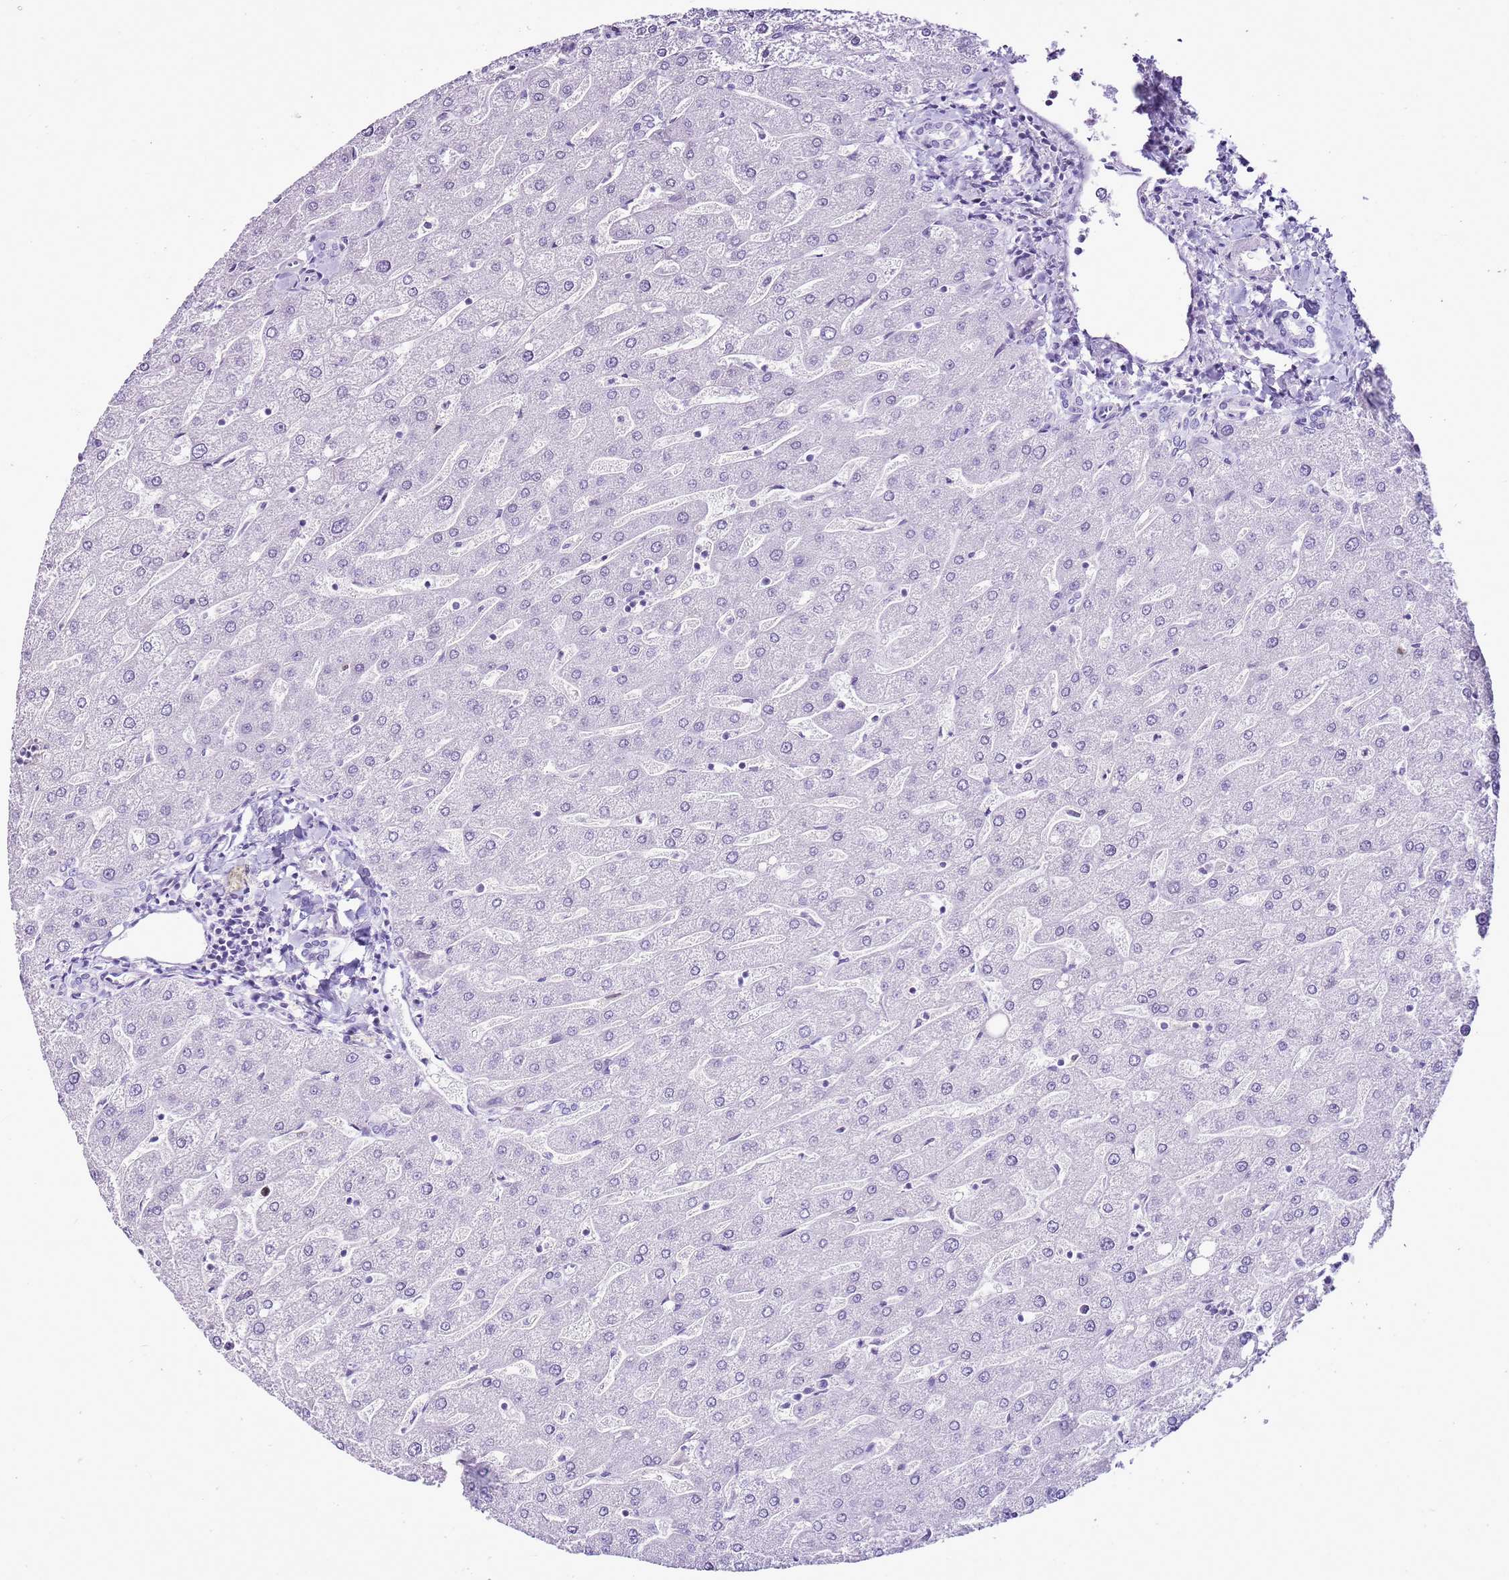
{"staining": {"intensity": "negative", "quantity": "none", "location": "none"}, "tissue": "liver", "cell_type": "Cholangiocytes", "image_type": "normal", "snomed": [{"axis": "morphology", "description": "Normal tissue, NOS"}, {"axis": "topography", "description": "Liver"}], "caption": "A high-resolution photomicrograph shows immunohistochemistry (IHC) staining of benign liver, which exhibits no significant positivity in cholangiocytes.", "gene": "SPC25", "patient": {"sex": "male", "age": 67}}